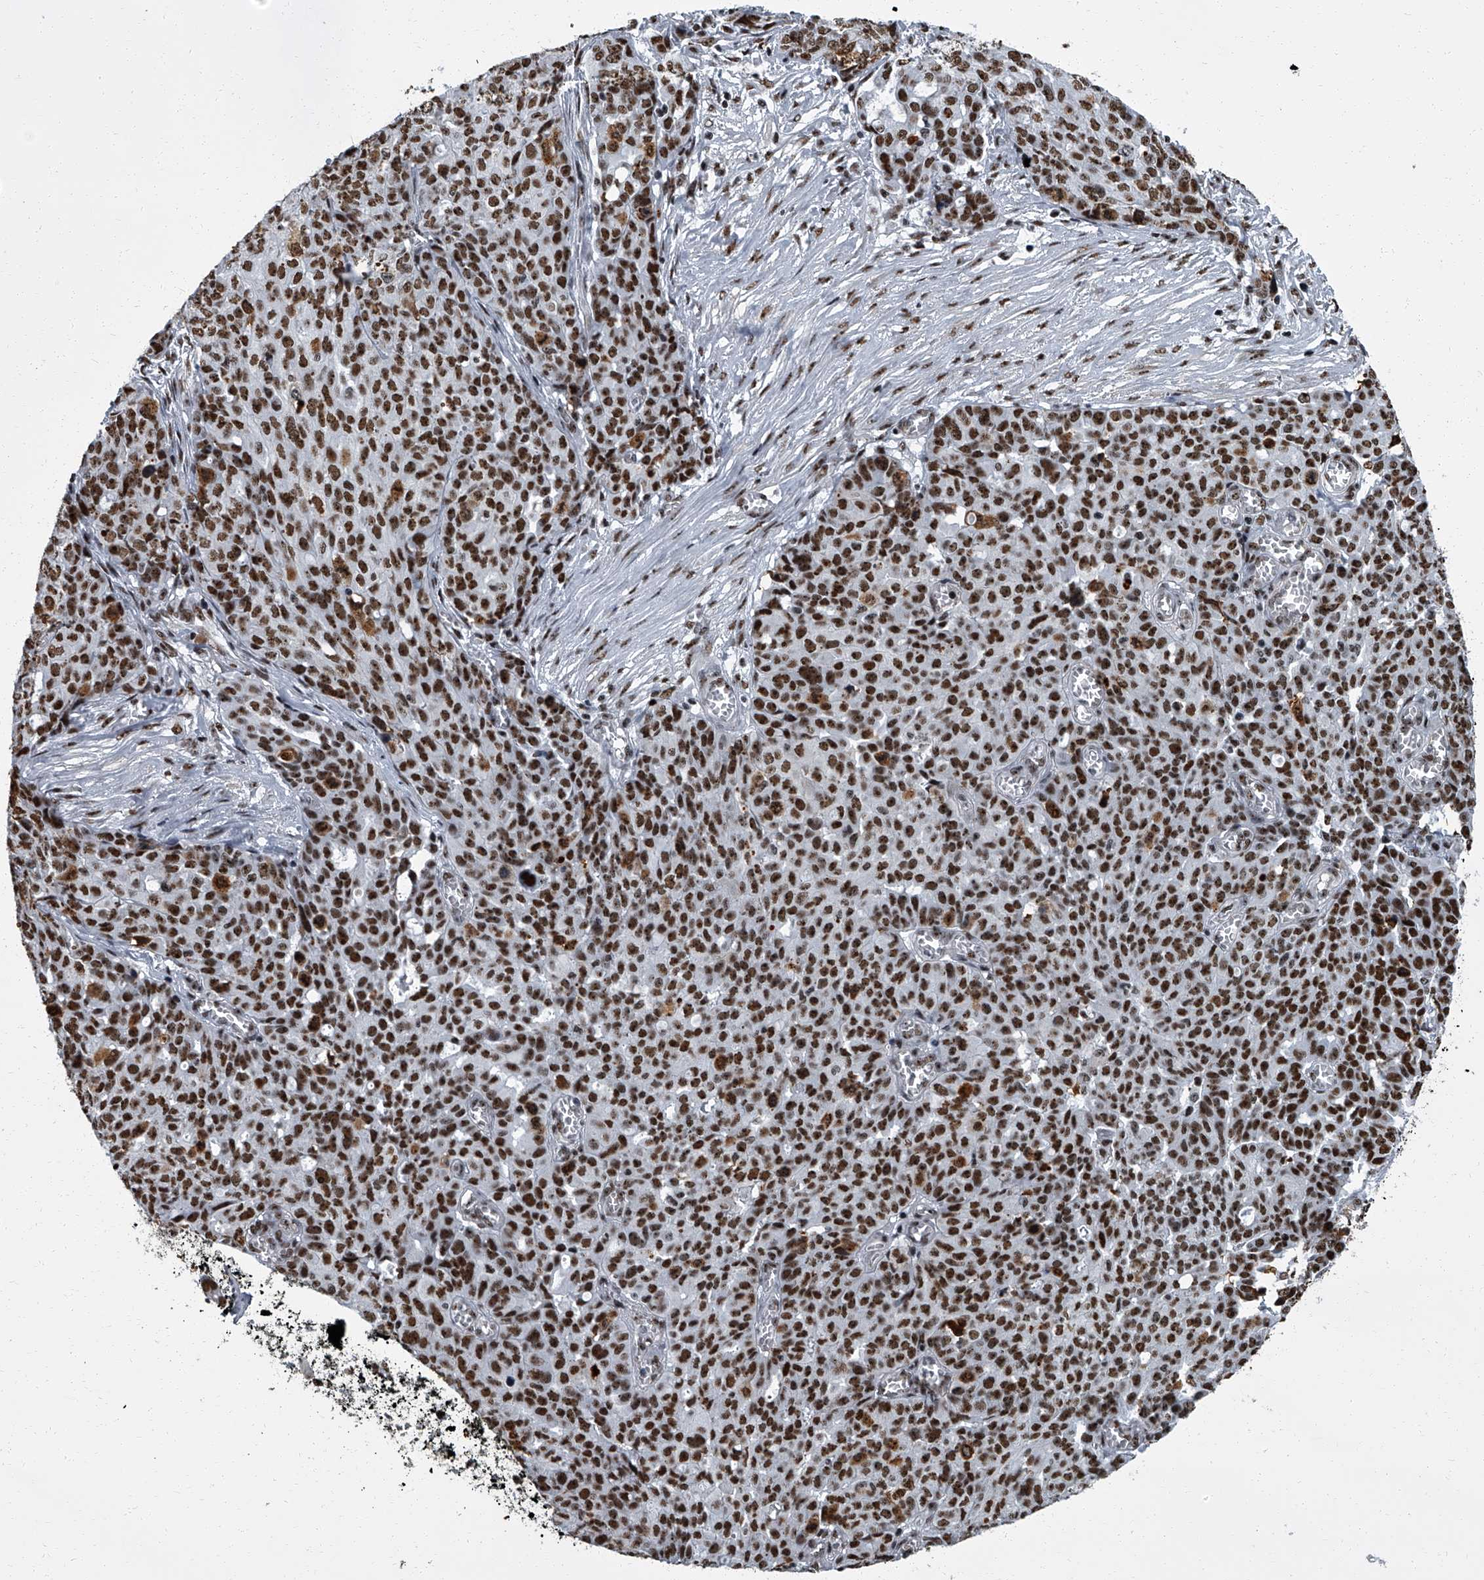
{"staining": {"intensity": "moderate", "quantity": ">75%", "location": "nuclear"}, "tissue": "ovarian cancer", "cell_type": "Tumor cells", "image_type": "cancer", "snomed": [{"axis": "morphology", "description": "Cystadenocarcinoma, serous, NOS"}, {"axis": "topography", "description": "Soft tissue"}, {"axis": "topography", "description": "Ovary"}], "caption": "Human serous cystadenocarcinoma (ovarian) stained for a protein (brown) shows moderate nuclear positive expression in about >75% of tumor cells.", "gene": "ZNF518B", "patient": {"sex": "female", "age": 57}}